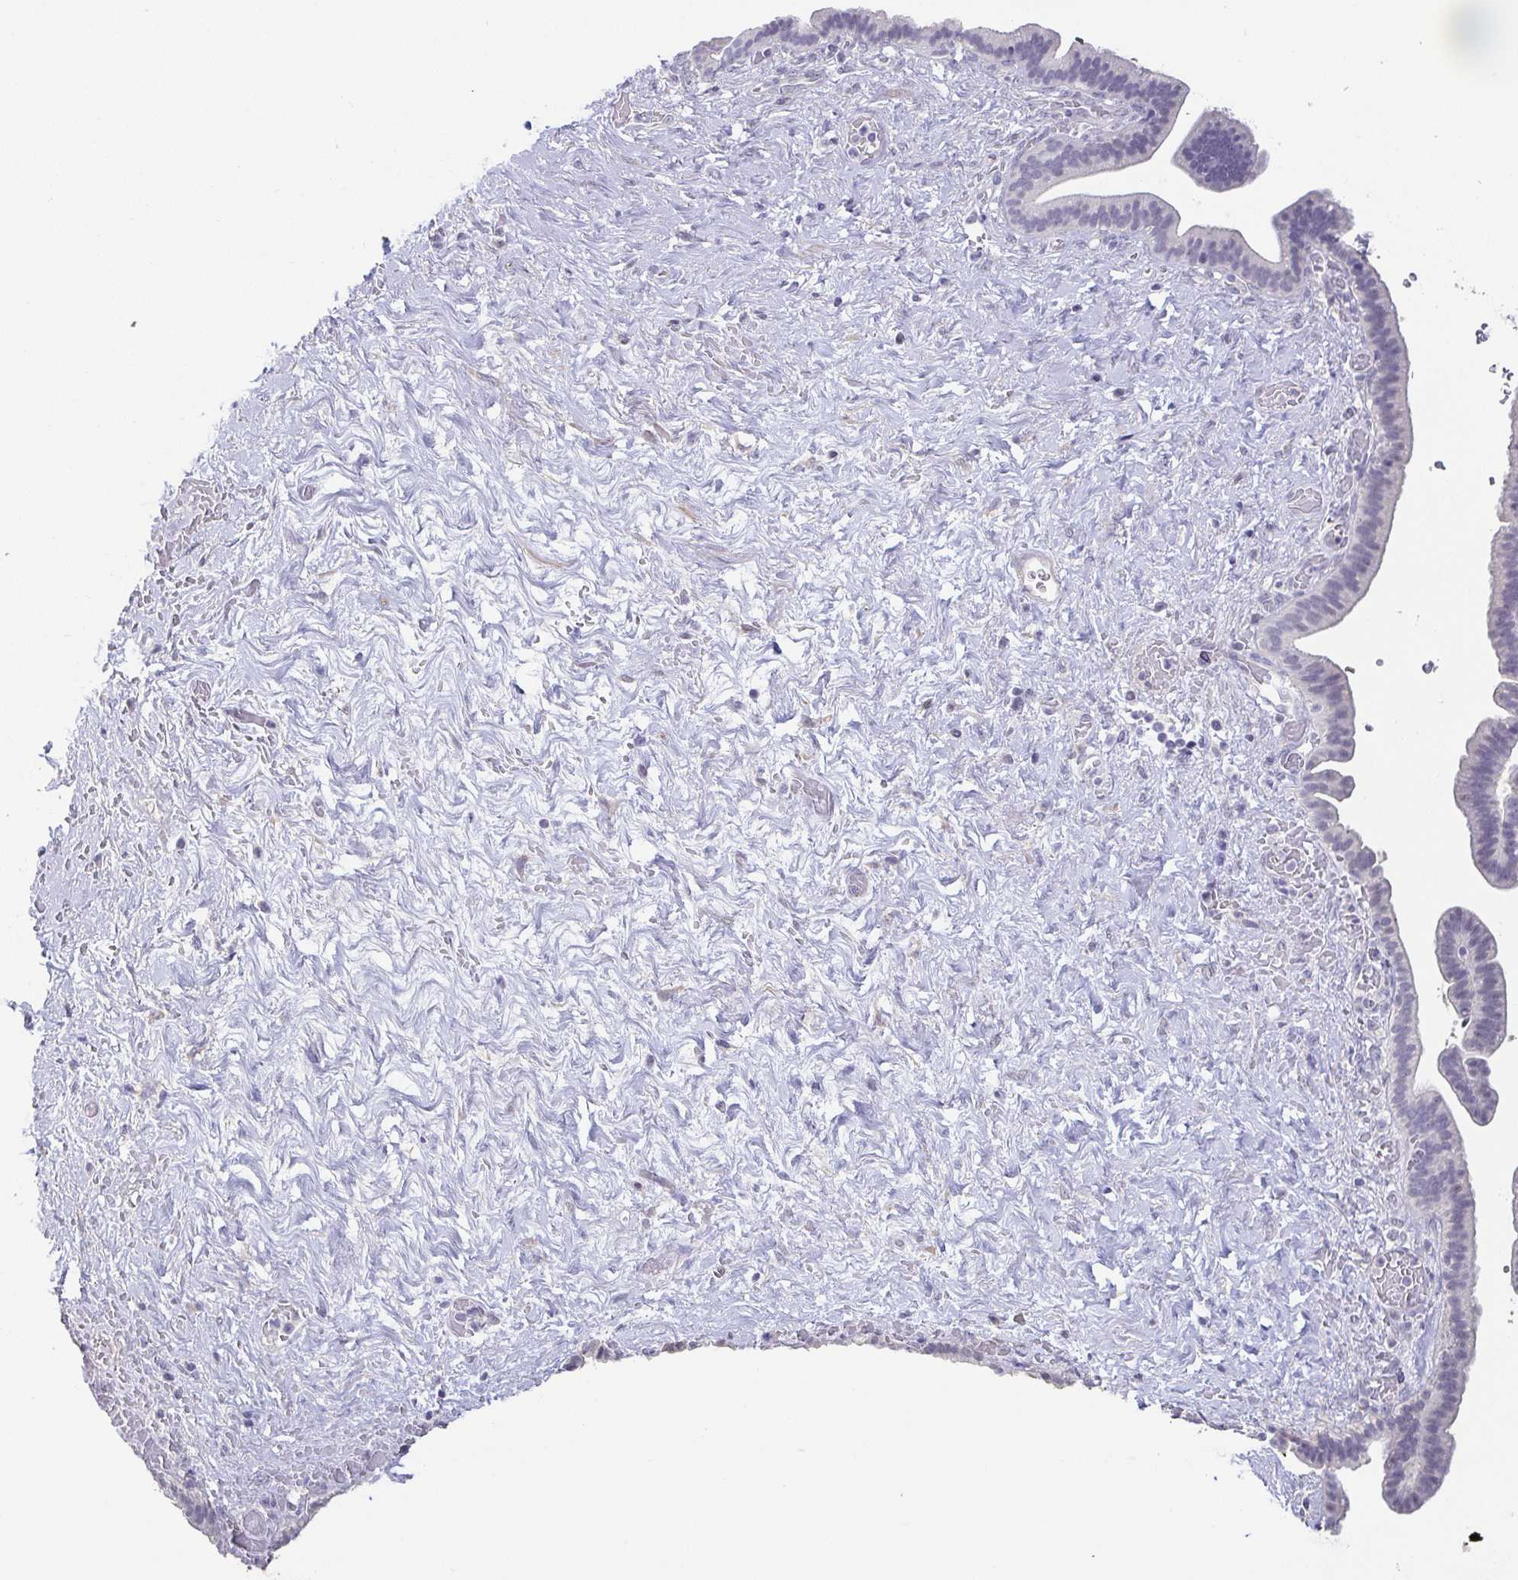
{"staining": {"intensity": "negative", "quantity": "none", "location": "none"}, "tissue": "pancreatic cancer", "cell_type": "Tumor cells", "image_type": "cancer", "snomed": [{"axis": "morphology", "description": "Adenocarcinoma, NOS"}, {"axis": "topography", "description": "Pancreas"}], "caption": "Immunohistochemistry histopathology image of human pancreatic cancer stained for a protein (brown), which reveals no expression in tumor cells.", "gene": "NEFH", "patient": {"sex": "male", "age": 44}}